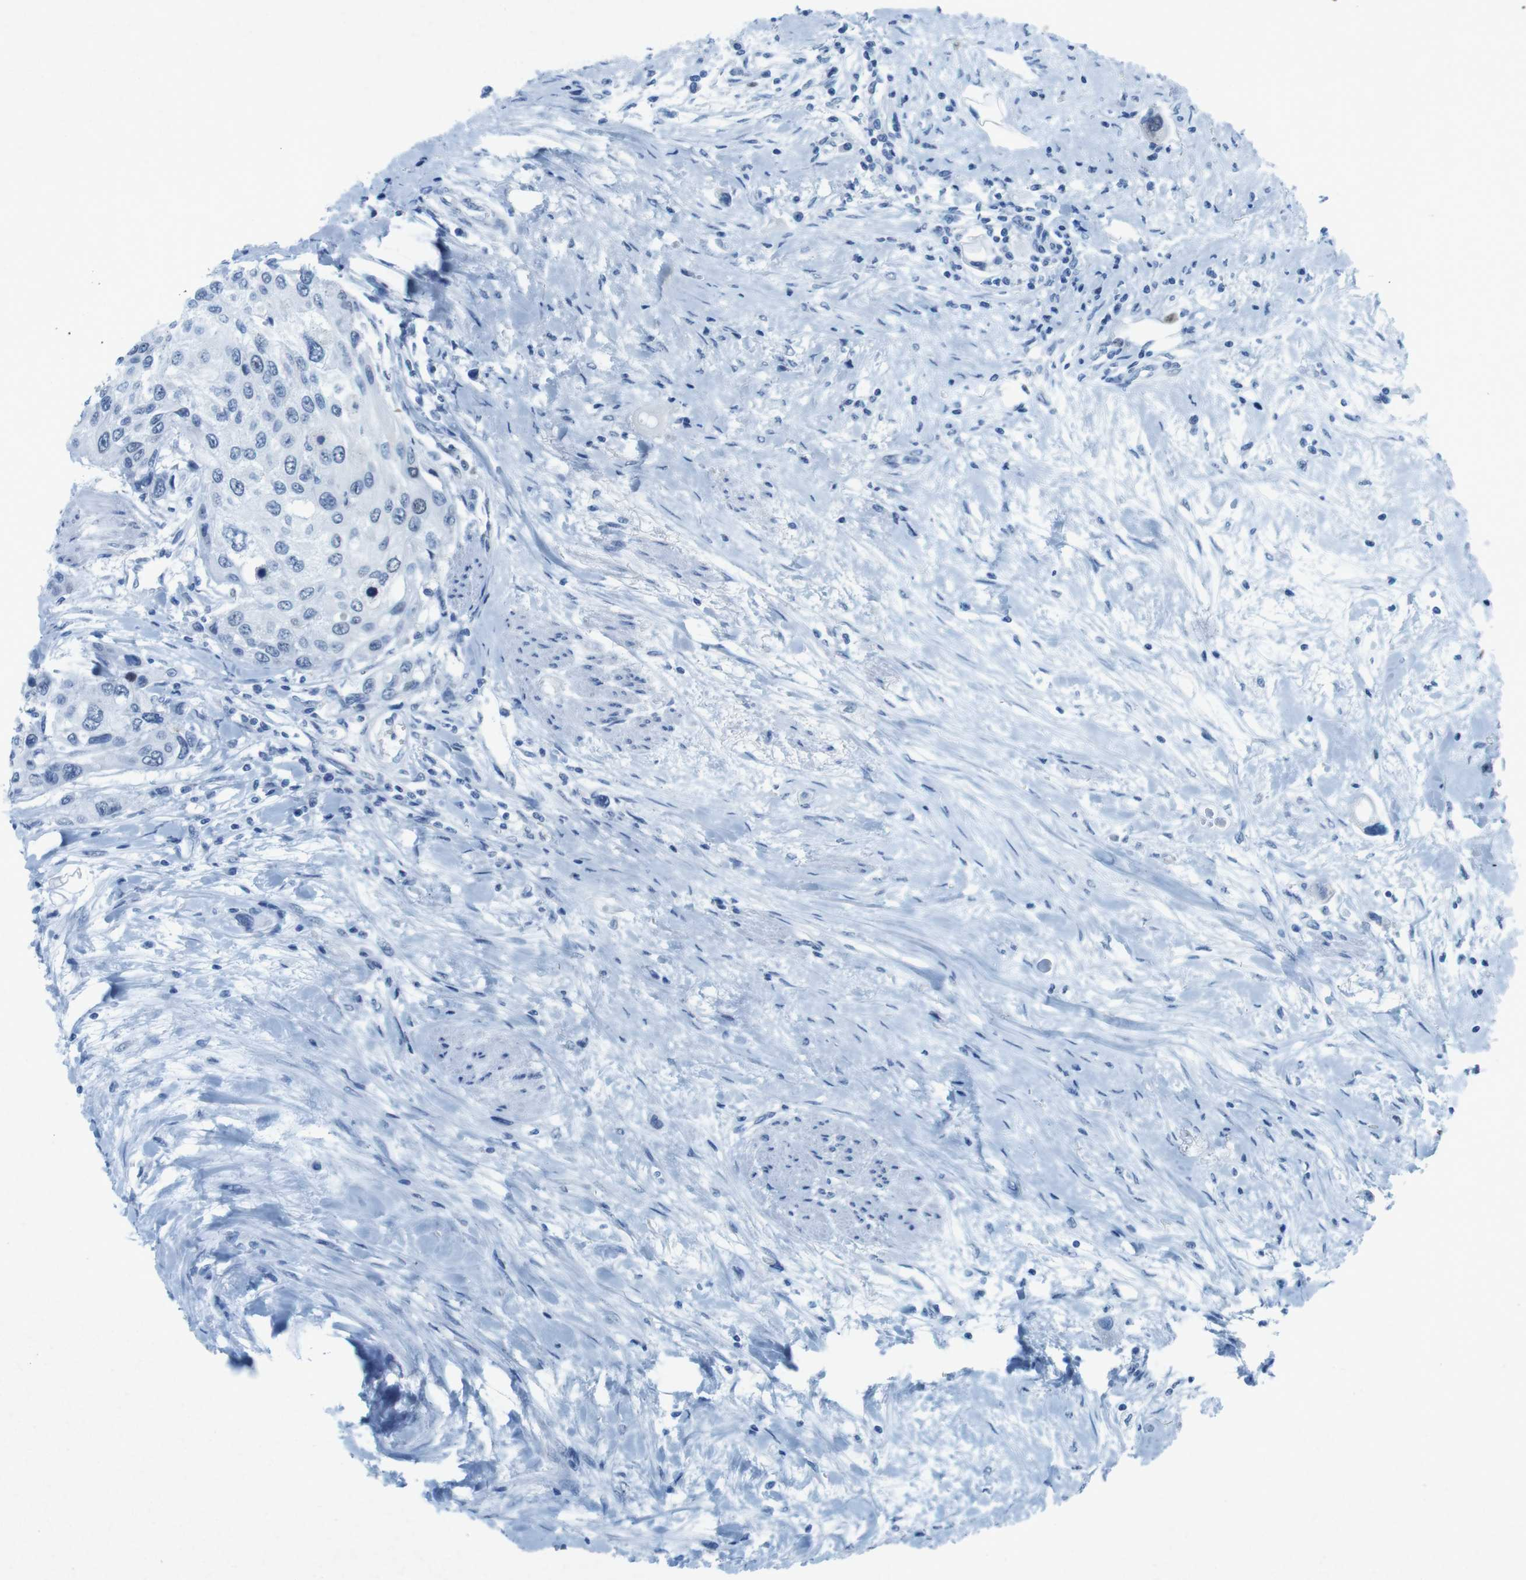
{"staining": {"intensity": "negative", "quantity": "none", "location": "none"}, "tissue": "urothelial cancer", "cell_type": "Tumor cells", "image_type": "cancer", "snomed": [{"axis": "morphology", "description": "Urothelial carcinoma, High grade"}, {"axis": "topography", "description": "Urinary bladder"}], "caption": "Histopathology image shows no protein staining in tumor cells of urothelial cancer tissue. (DAB IHC with hematoxylin counter stain).", "gene": "CTAG1B", "patient": {"sex": "female", "age": 56}}